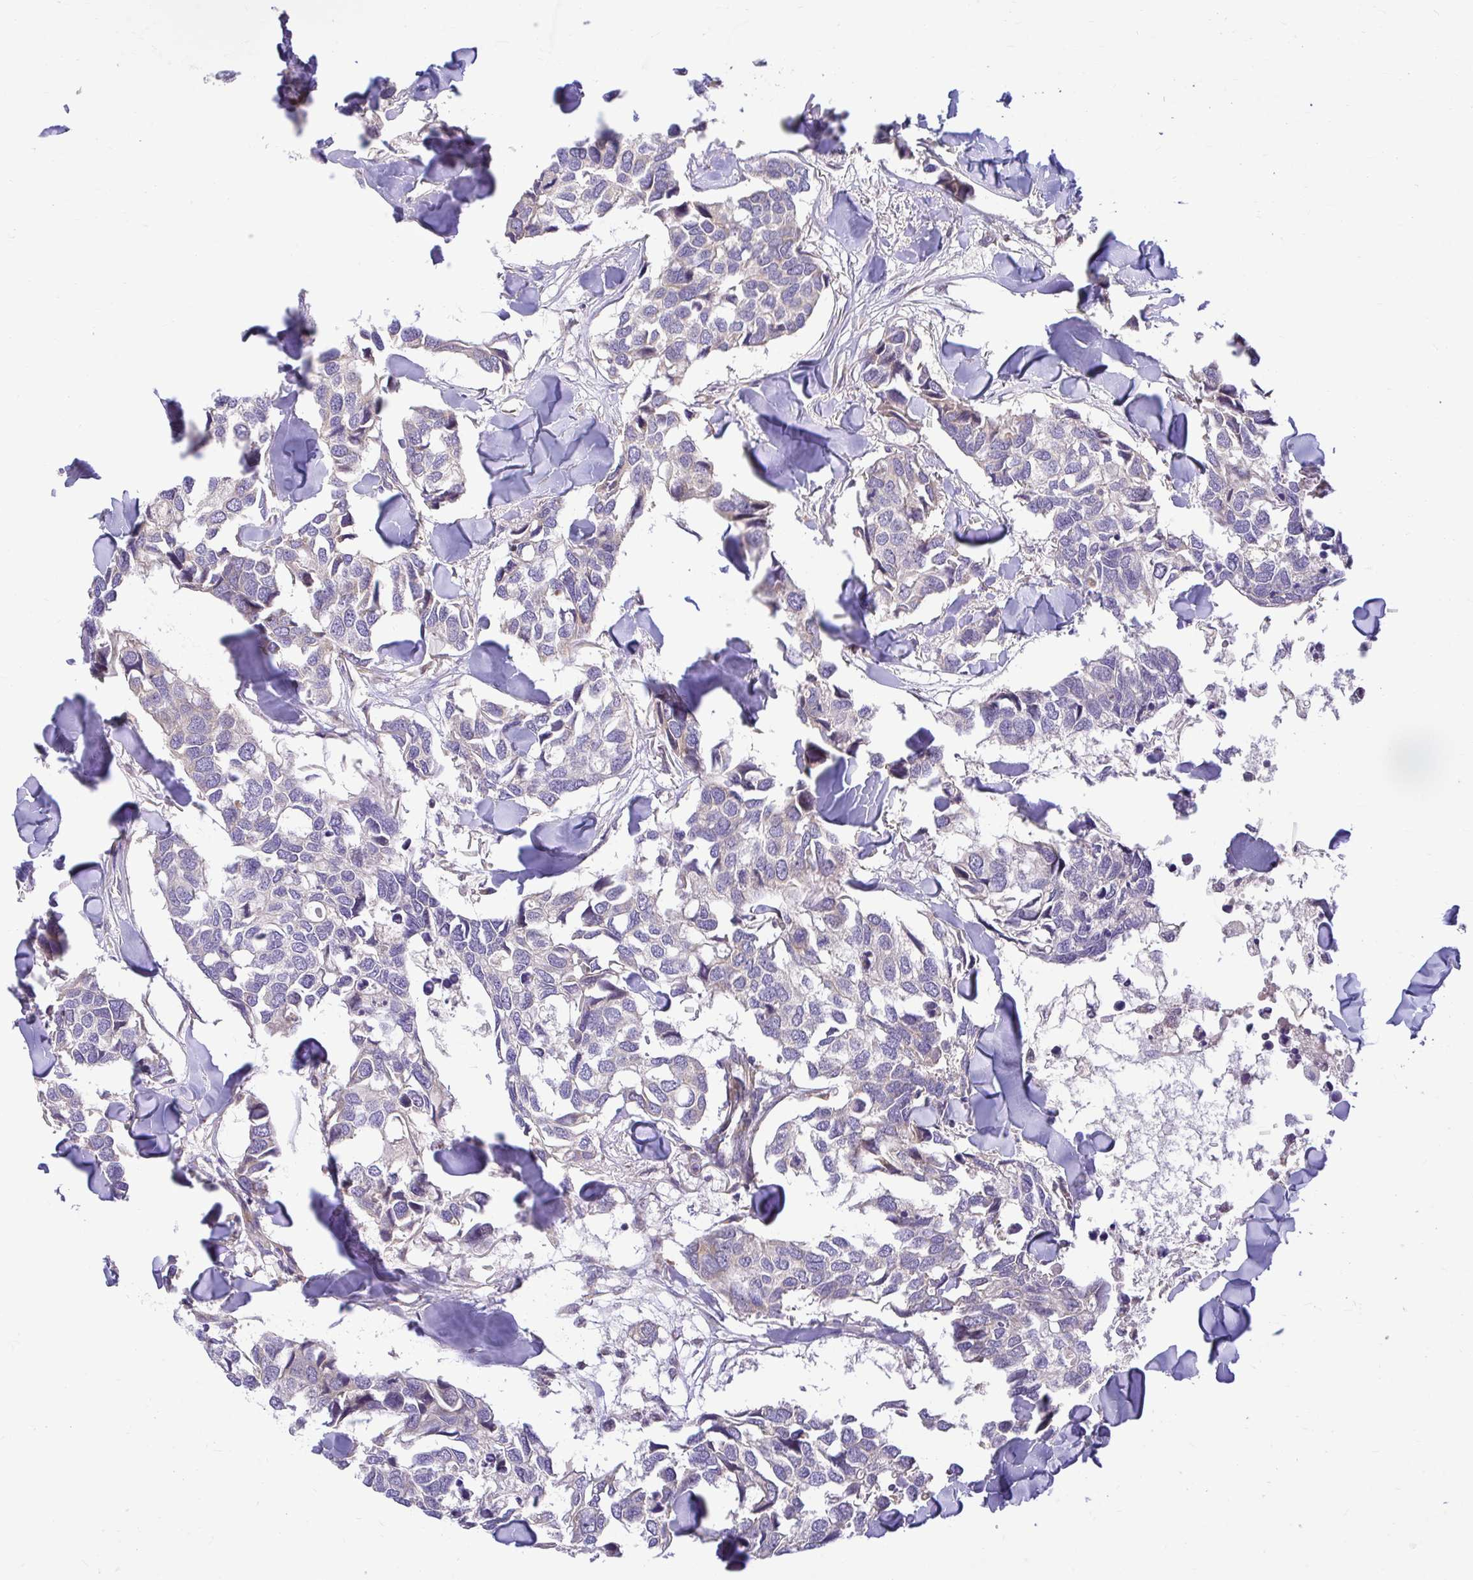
{"staining": {"intensity": "negative", "quantity": "none", "location": "none"}, "tissue": "breast cancer", "cell_type": "Tumor cells", "image_type": "cancer", "snomed": [{"axis": "morphology", "description": "Duct carcinoma"}, {"axis": "topography", "description": "Breast"}], "caption": "An IHC photomicrograph of breast cancer is shown. There is no staining in tumor cells of breast cancer.", "gene": "VTI1B", "patient": {"sex": "female", "age": 83}}